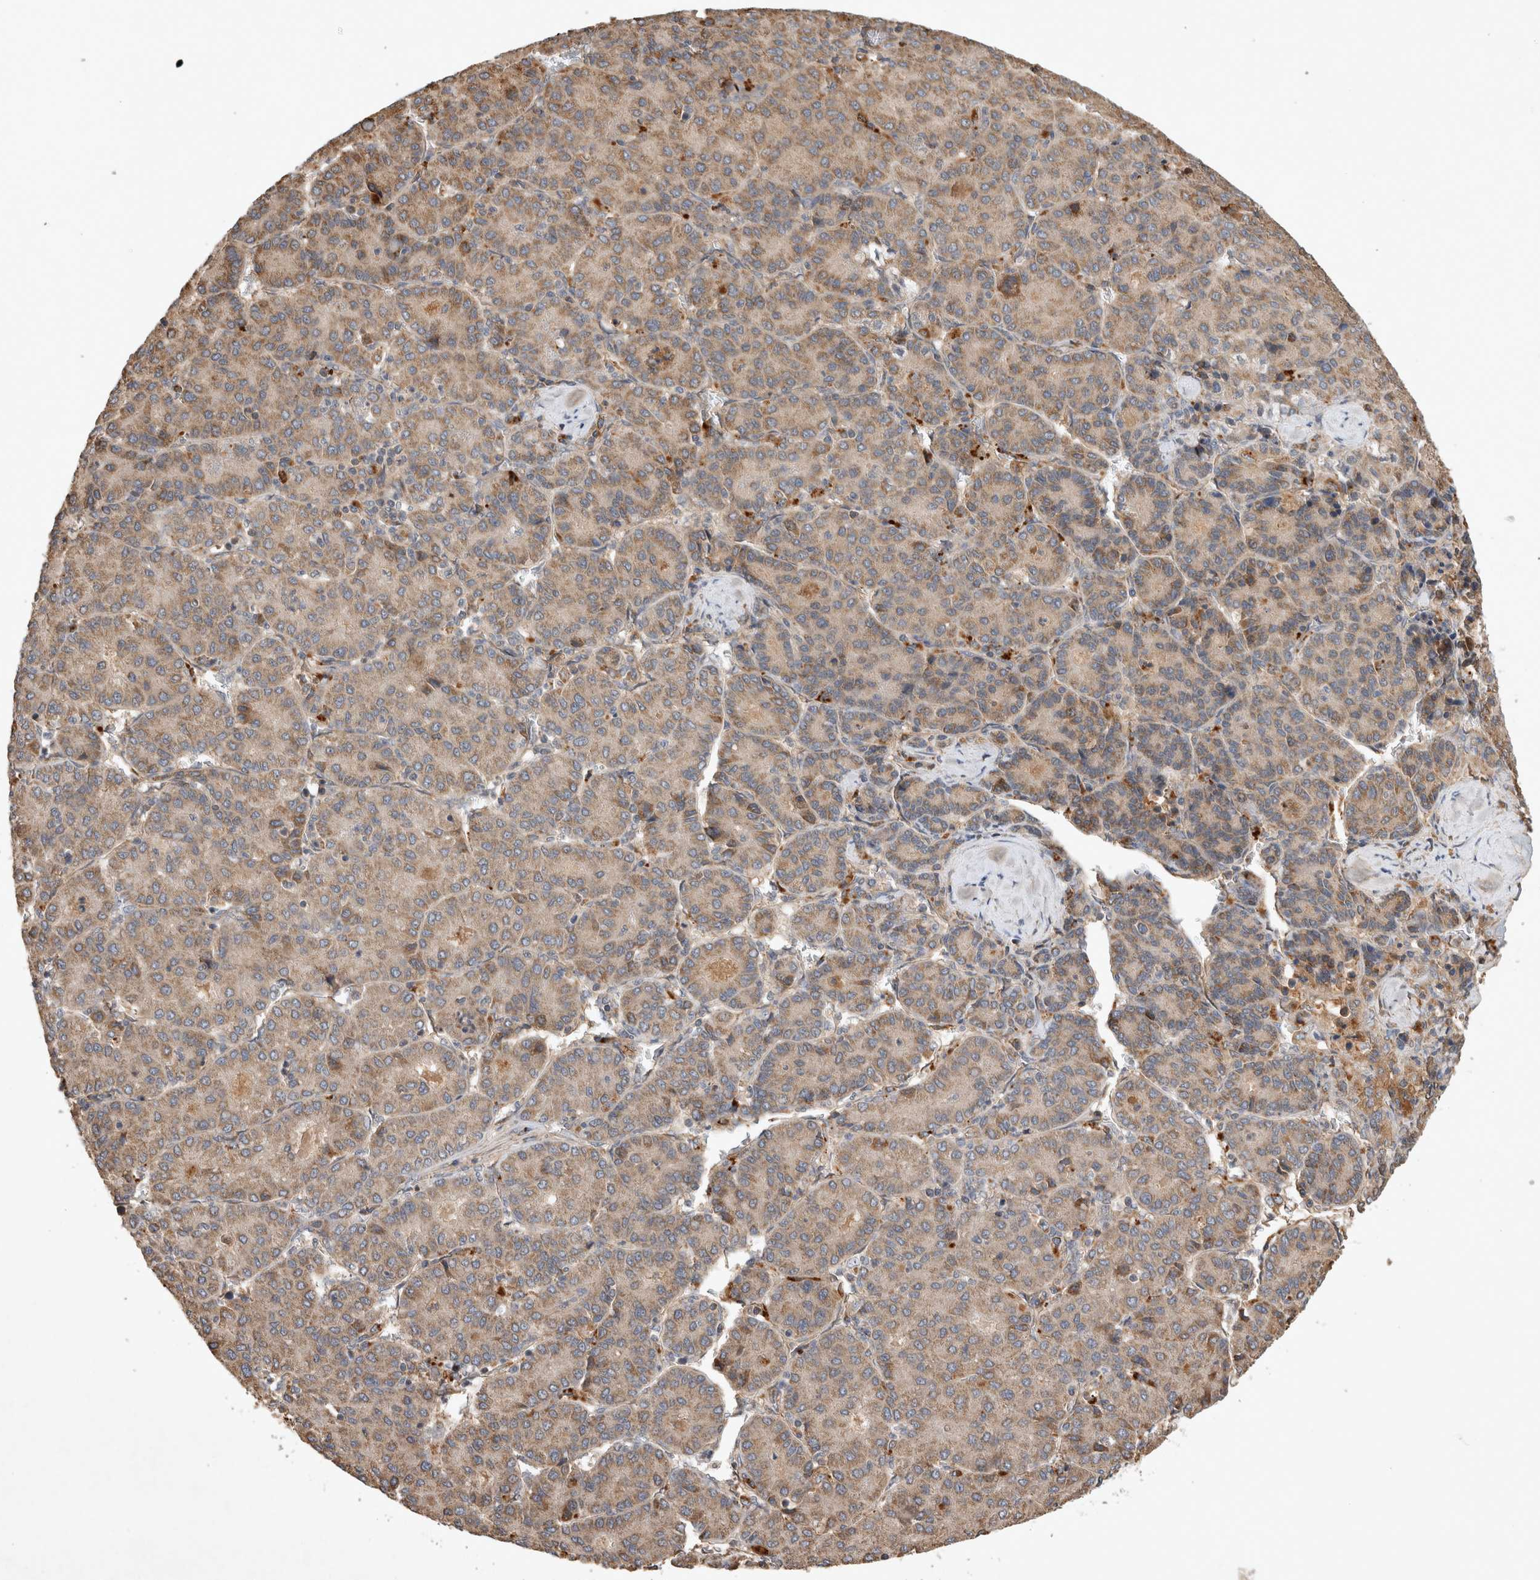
{"staining": {"intensity": "weak", "quantity": ">75%", "location": "cytoplasmic/membranous"}, "tissue": "liver cancer", "cell_type": "Tumor cells", "image_type": "cancer", "snomed": [{"axis": "morphology", "description": "Carcinoma, Hepatocellular, NOS"}, {"axis": "topography", "description": "Liver"}], "caption": "A micrograph showing weak cytoplasmic/membranous expression in approximately >75% of tumor cells in hepatocellular carcinoma (liver), as visualized by brown immunohistochemical staining.", "gene": "SERAC1", "patient": {"sex": "male", "age": 65}}